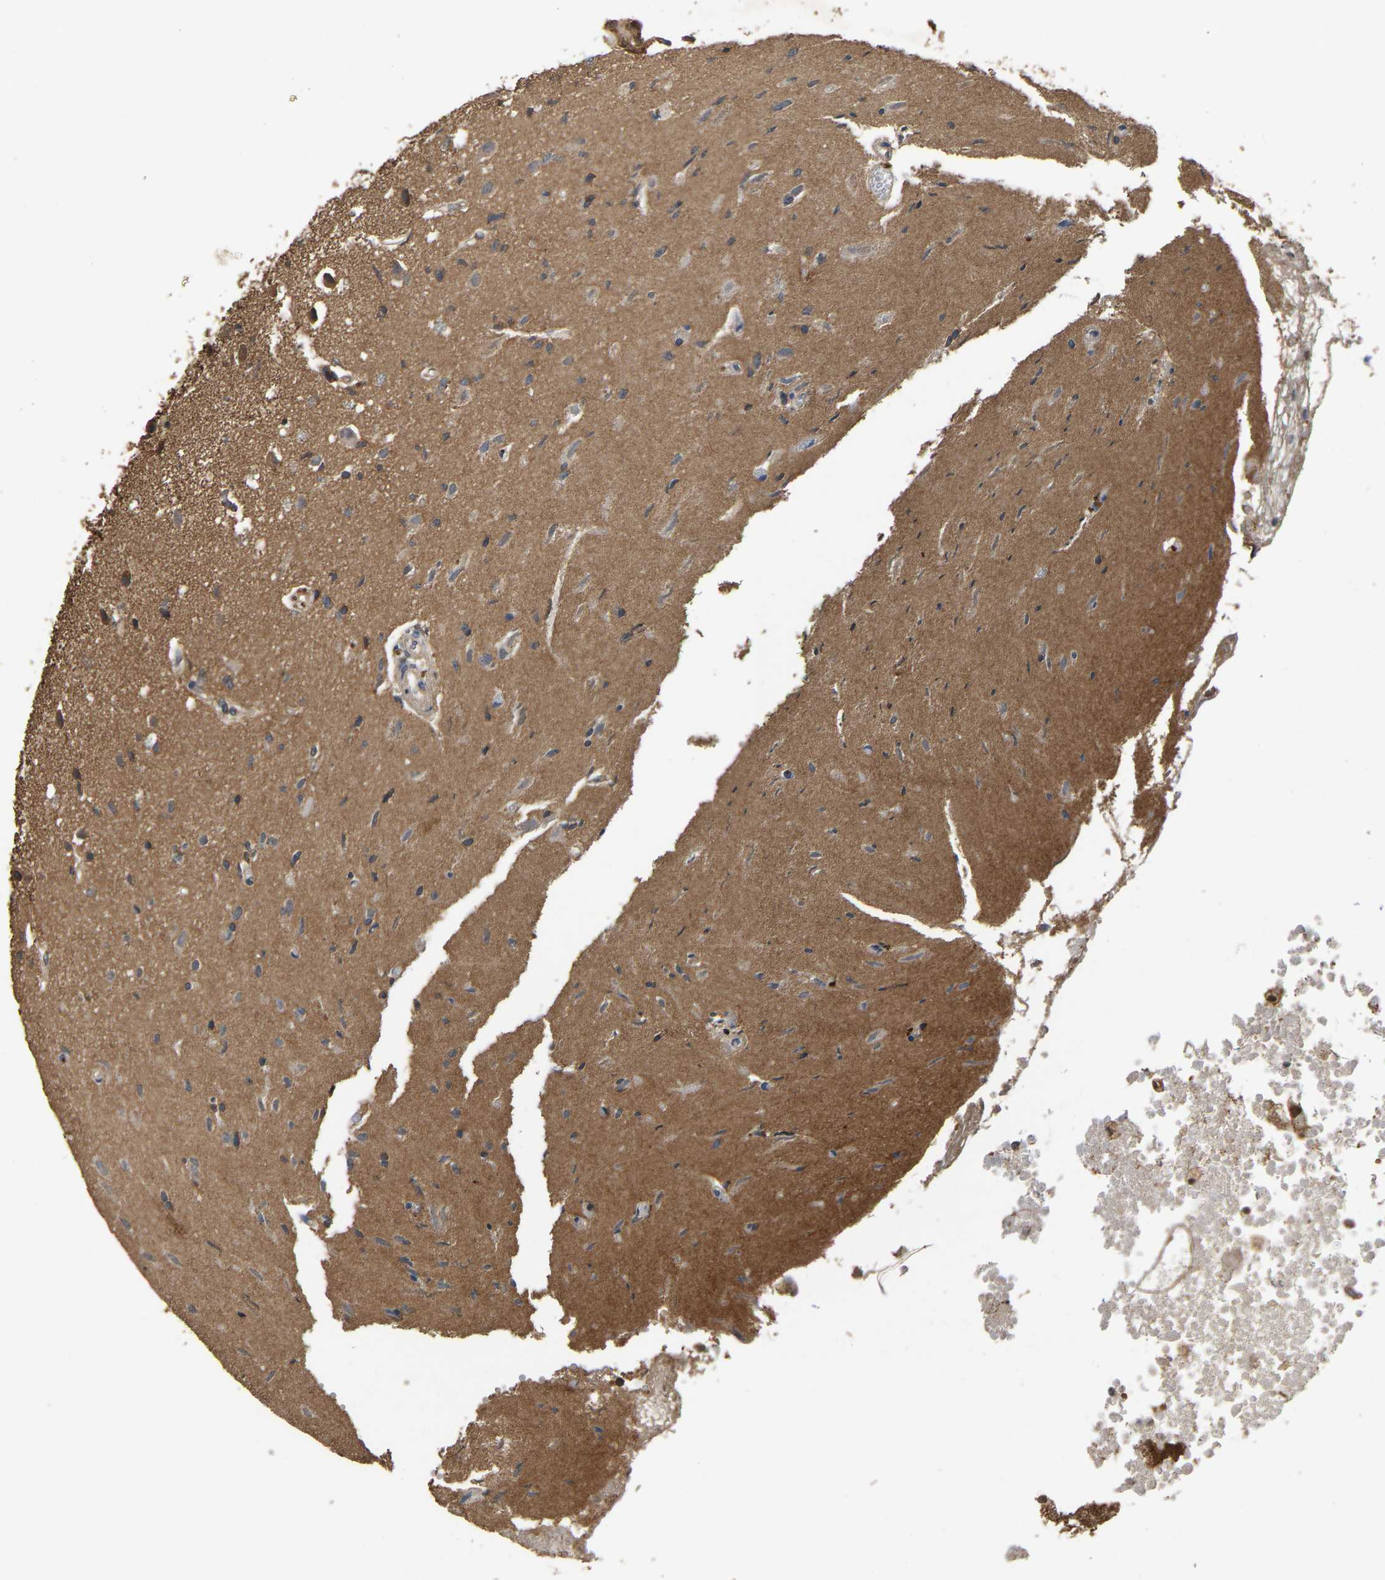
{"staining": {"intensity": "moderate", "quantity": ">75%", "location": "cytoplasmic/membranous"}, "tissue": "glioma", "cell_type": "Tumor cells", "image_type": "cancer", "snomed": [{"axis": "morphology", "description": "Glioma, malignant, High grade"}, {"axis": "topography", "description": "Brain"}], "caption": "The histopathology image displays staining of malignant high-grade glioma, revealing moderate cytoplasmic/membranous protein staining (brown color) within tumor cells.", "gene": "ARHGAP23", "patient": {"sex": "female", "age": 59}}